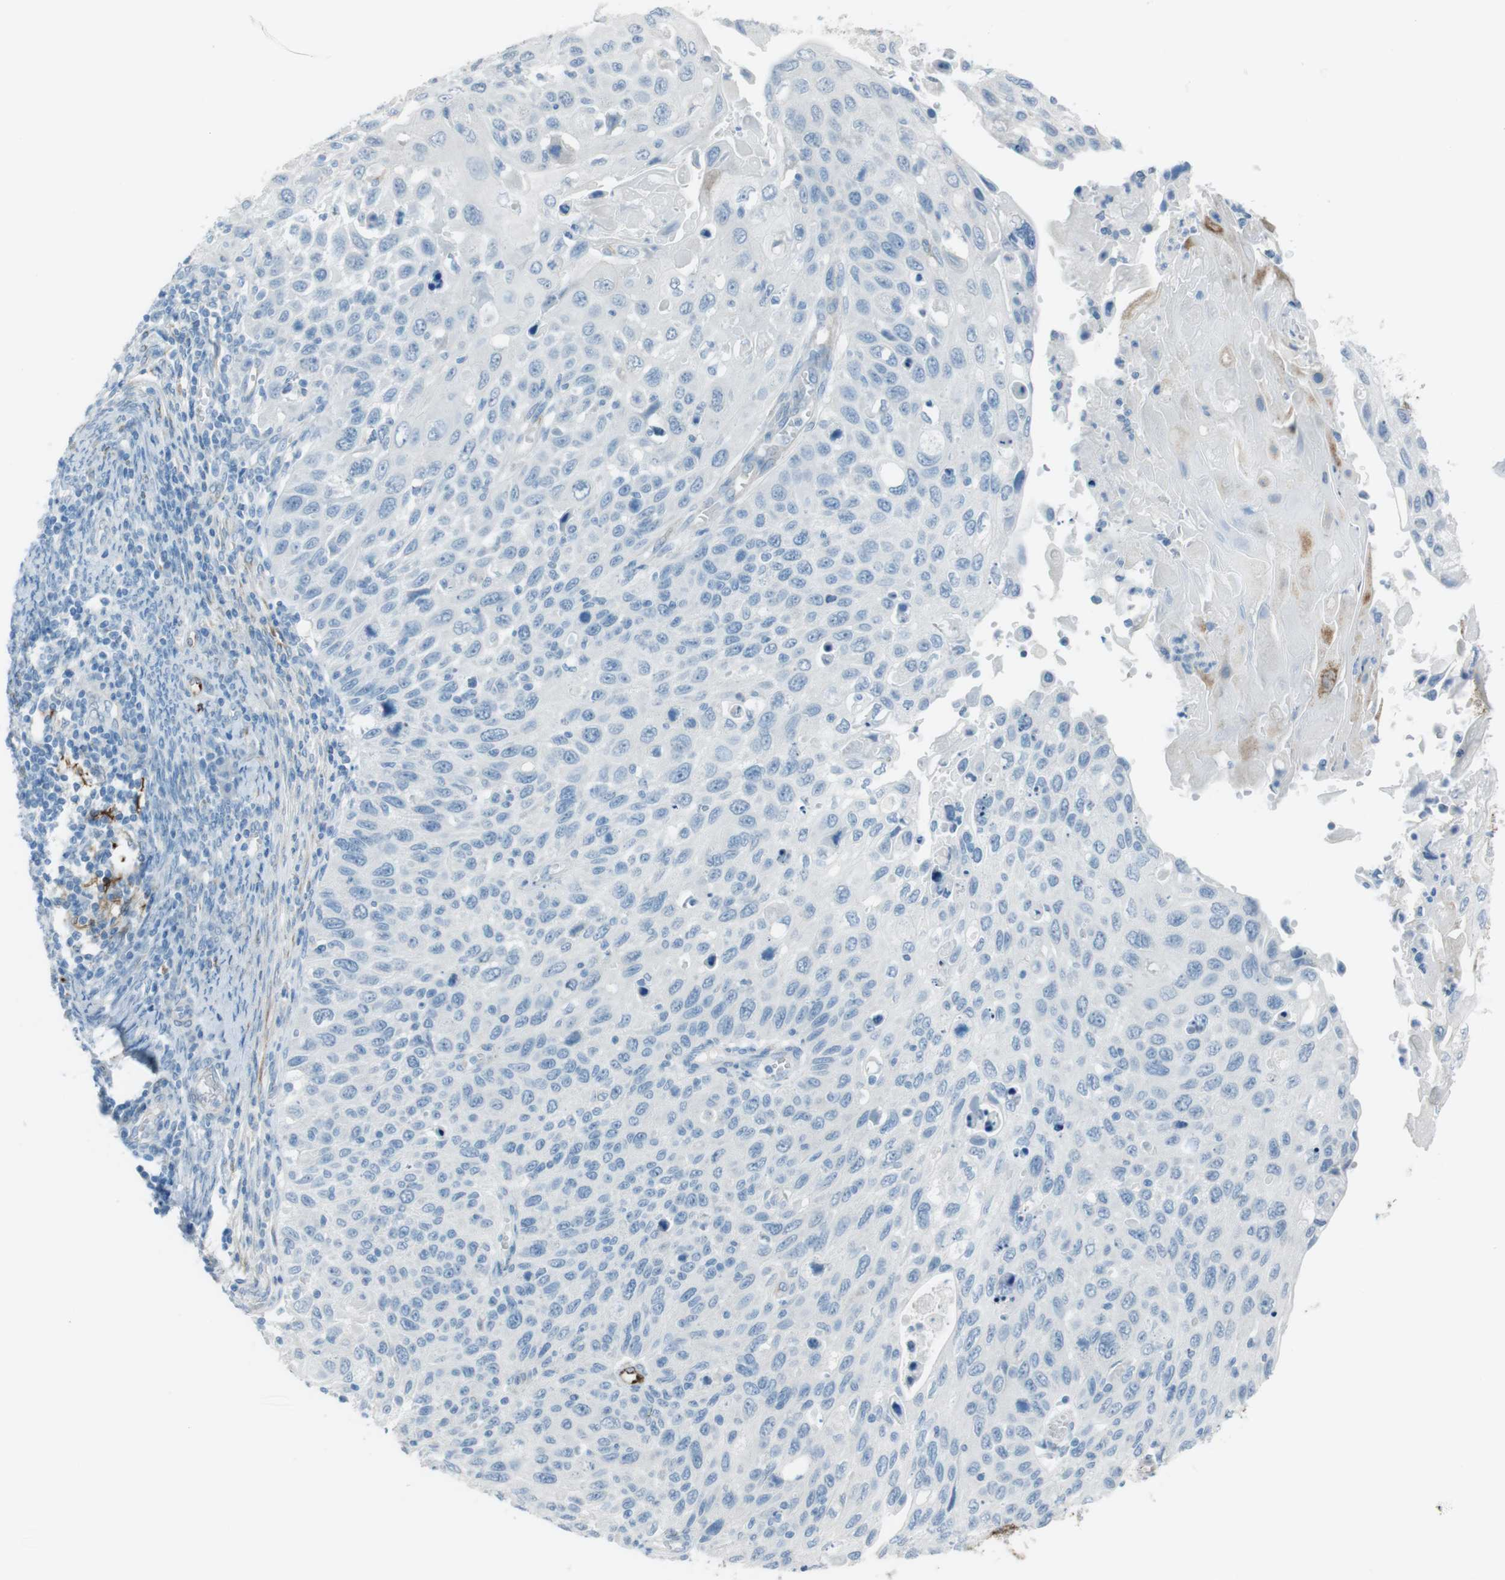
{"staining": {"intensity": "negative", "quantity": "none", "location": "none"}, "tissue": "cervical cancer", "cell_type": "Tumor cells", "image_type": "cancer", "snomed": [{"axis": "morphology", "description": "Squamous cell carcinoma, NOS"}, {"axis": "topography", "description": "Cervix"}], "caption": "Immunohistochemistry (IHC) histopathology image of human cervical cancer stained for a protein (brown), which demonstrates no expression in tumor cells. (DAB immunohistochemistry with hematoxylin counter stain).", "gene": "TUBB2A", "patient": {"sex": "female", "age": 70}}